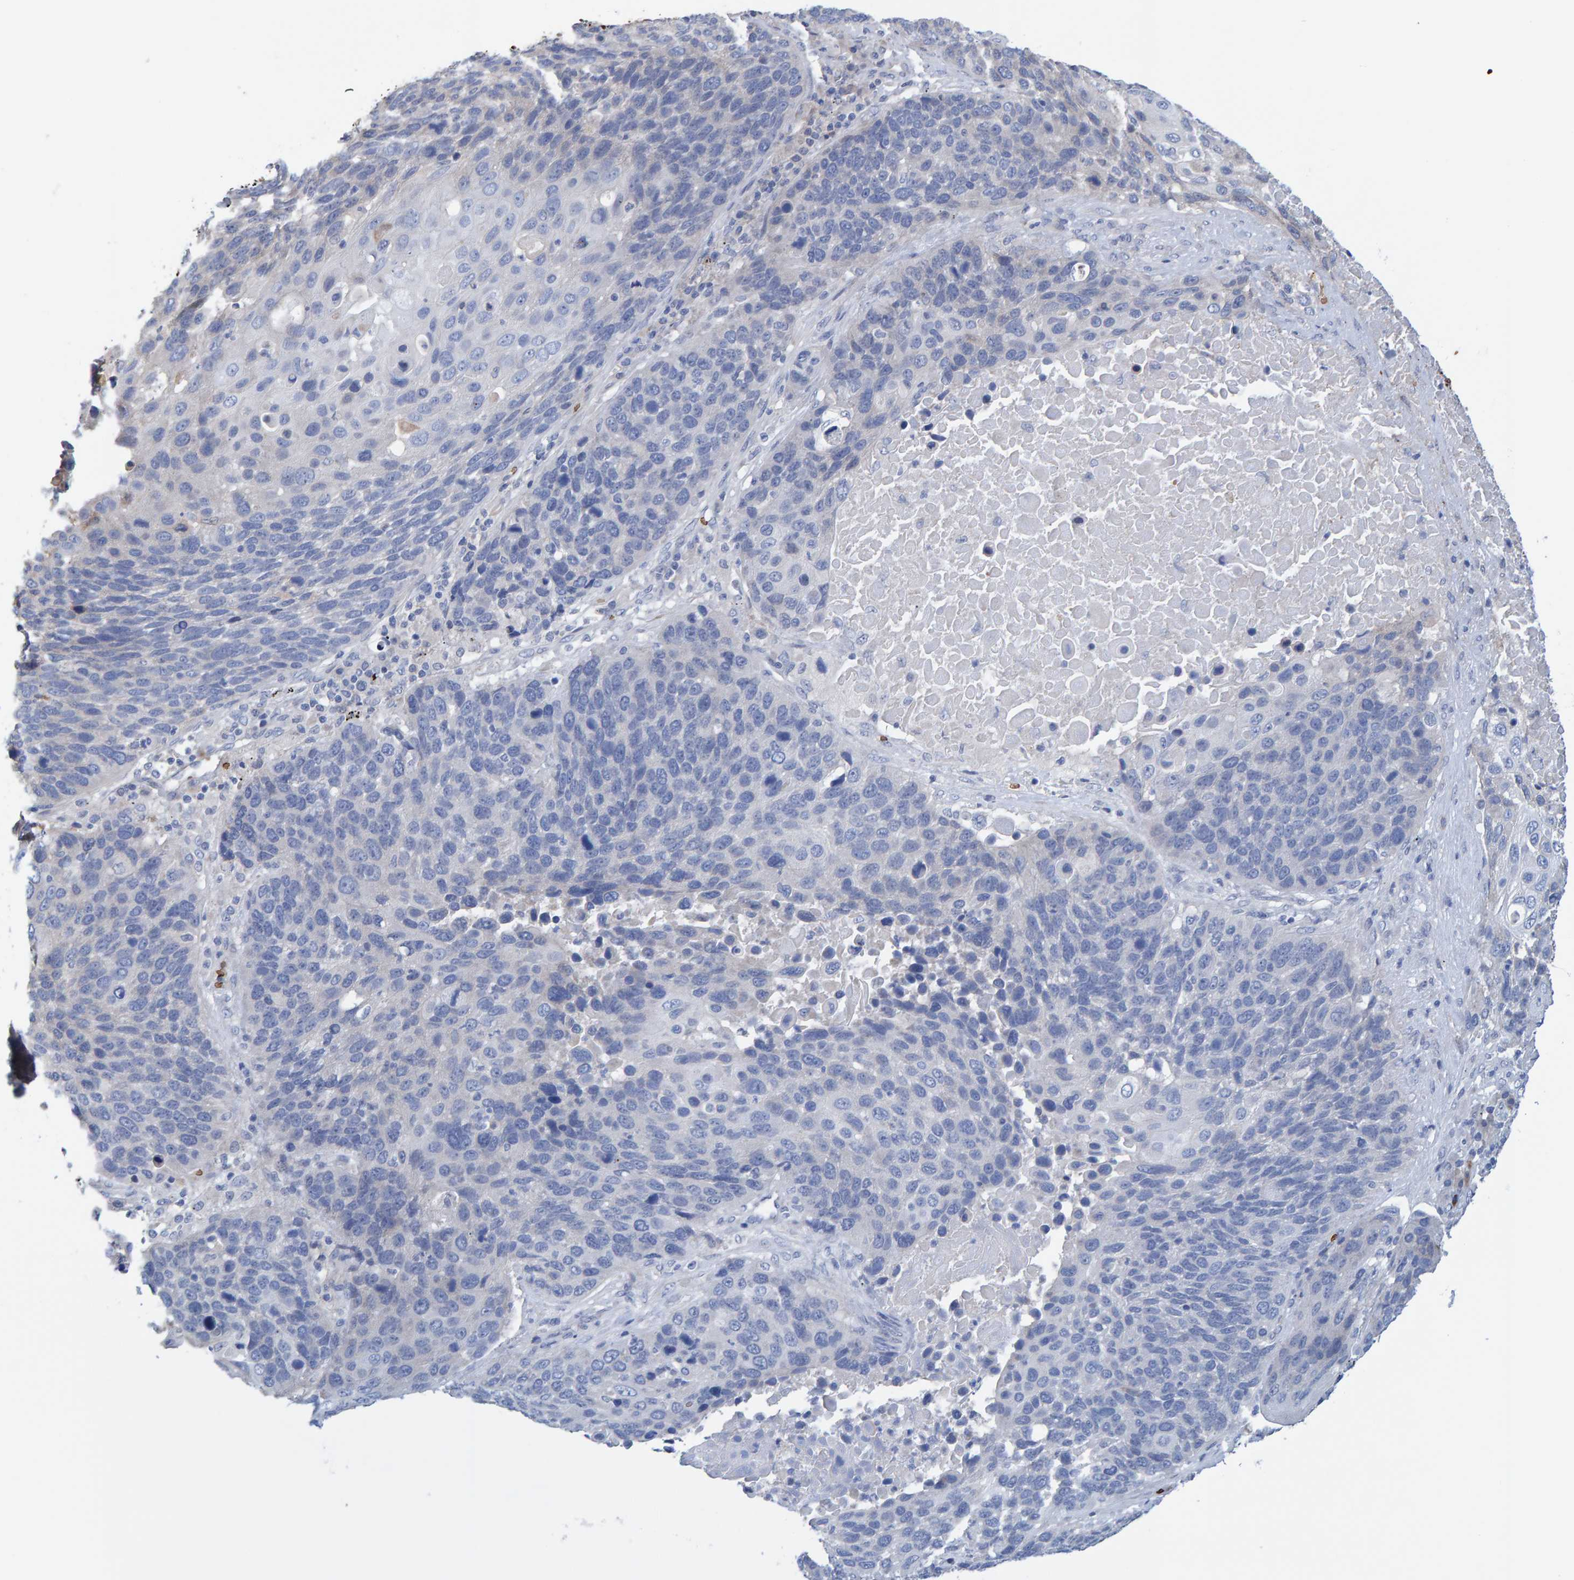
{"staining": {"intensity": "negative", "quantity": "none", "location": "none"}, "tissue": "lung cancer", "cell_type": "Tumor cells", "image_type": "cancer", "snomed": [{"axis": "morphology", "description": "Squamous cell carcinoma, NOS"}, {"axis": "topography", "description": "Lung"}], "caption": "This is an immunohistochemistry (IHC) photomicrograph of human squamous cell carcinoma (lung). There is no expression in tumor cells.", "gene": "VPS9D1", "patient": {"sex": "male", "age": 66}}